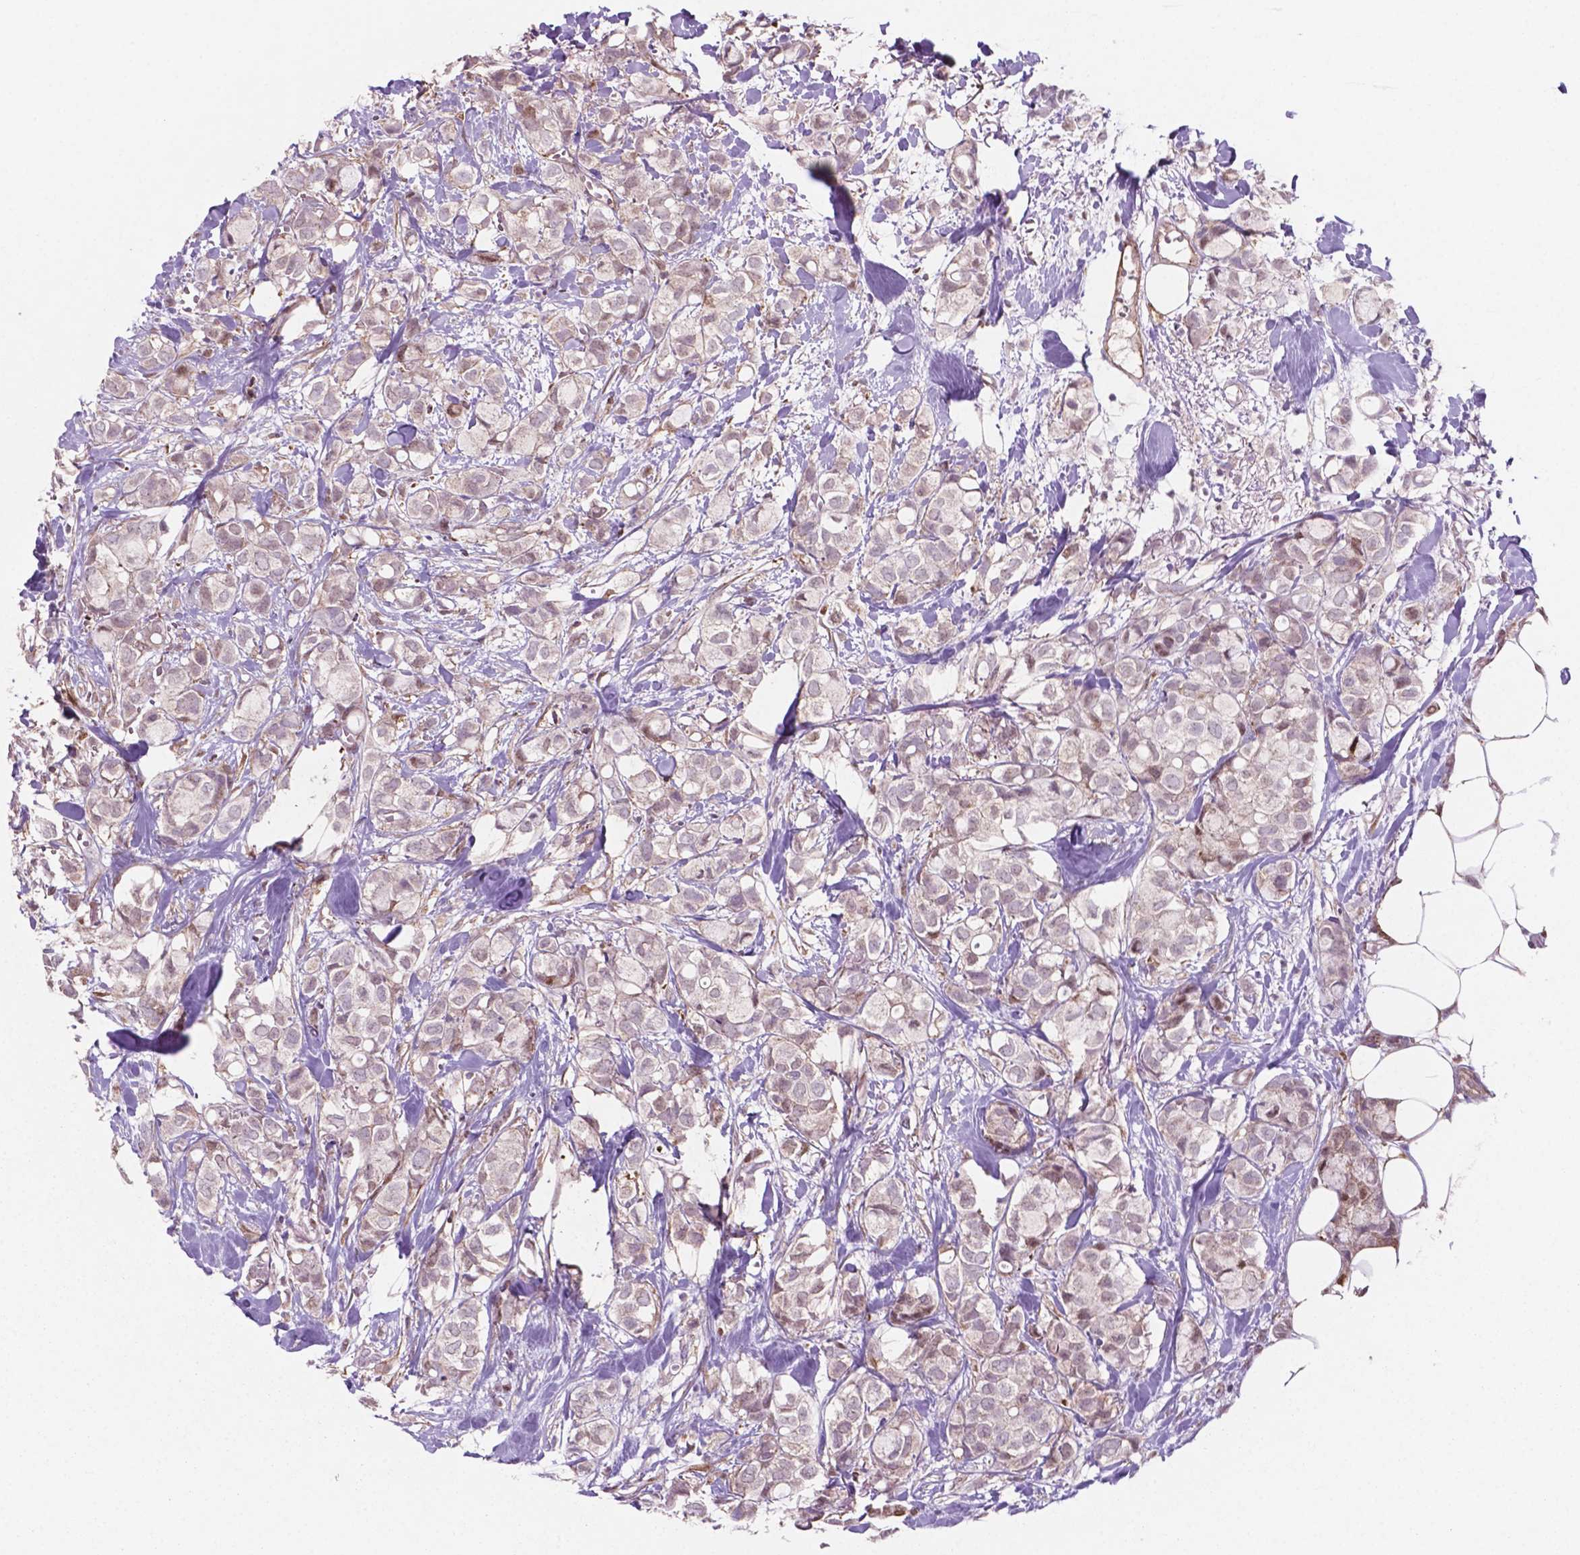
{"staining": {"intensity": "weak", "quantity": ">75%", "location": "cytoplasmic/membranous"}, "tissue": "breast cancer", "cell_type": "Tumor cells", "image_type": "cancer", "snomed": [{"axis": "morphology", "description": "Duct carcinoma"}, {"axis": "topography", "description": "Breast"}], "caption": "IHC of human breast infiltrating ductal carcinoma shows low levels of weak cytoplasmic/membranous positivity in approximately >75% of tumor cells. Using DAB (3,3'-diaminobenzidine) (brown) and hematoxylin (blue) stains, captured at high magnification using brightfield microscopy.", "gene": "LDHA", "patient": {"sex": "female", "age": 85}}